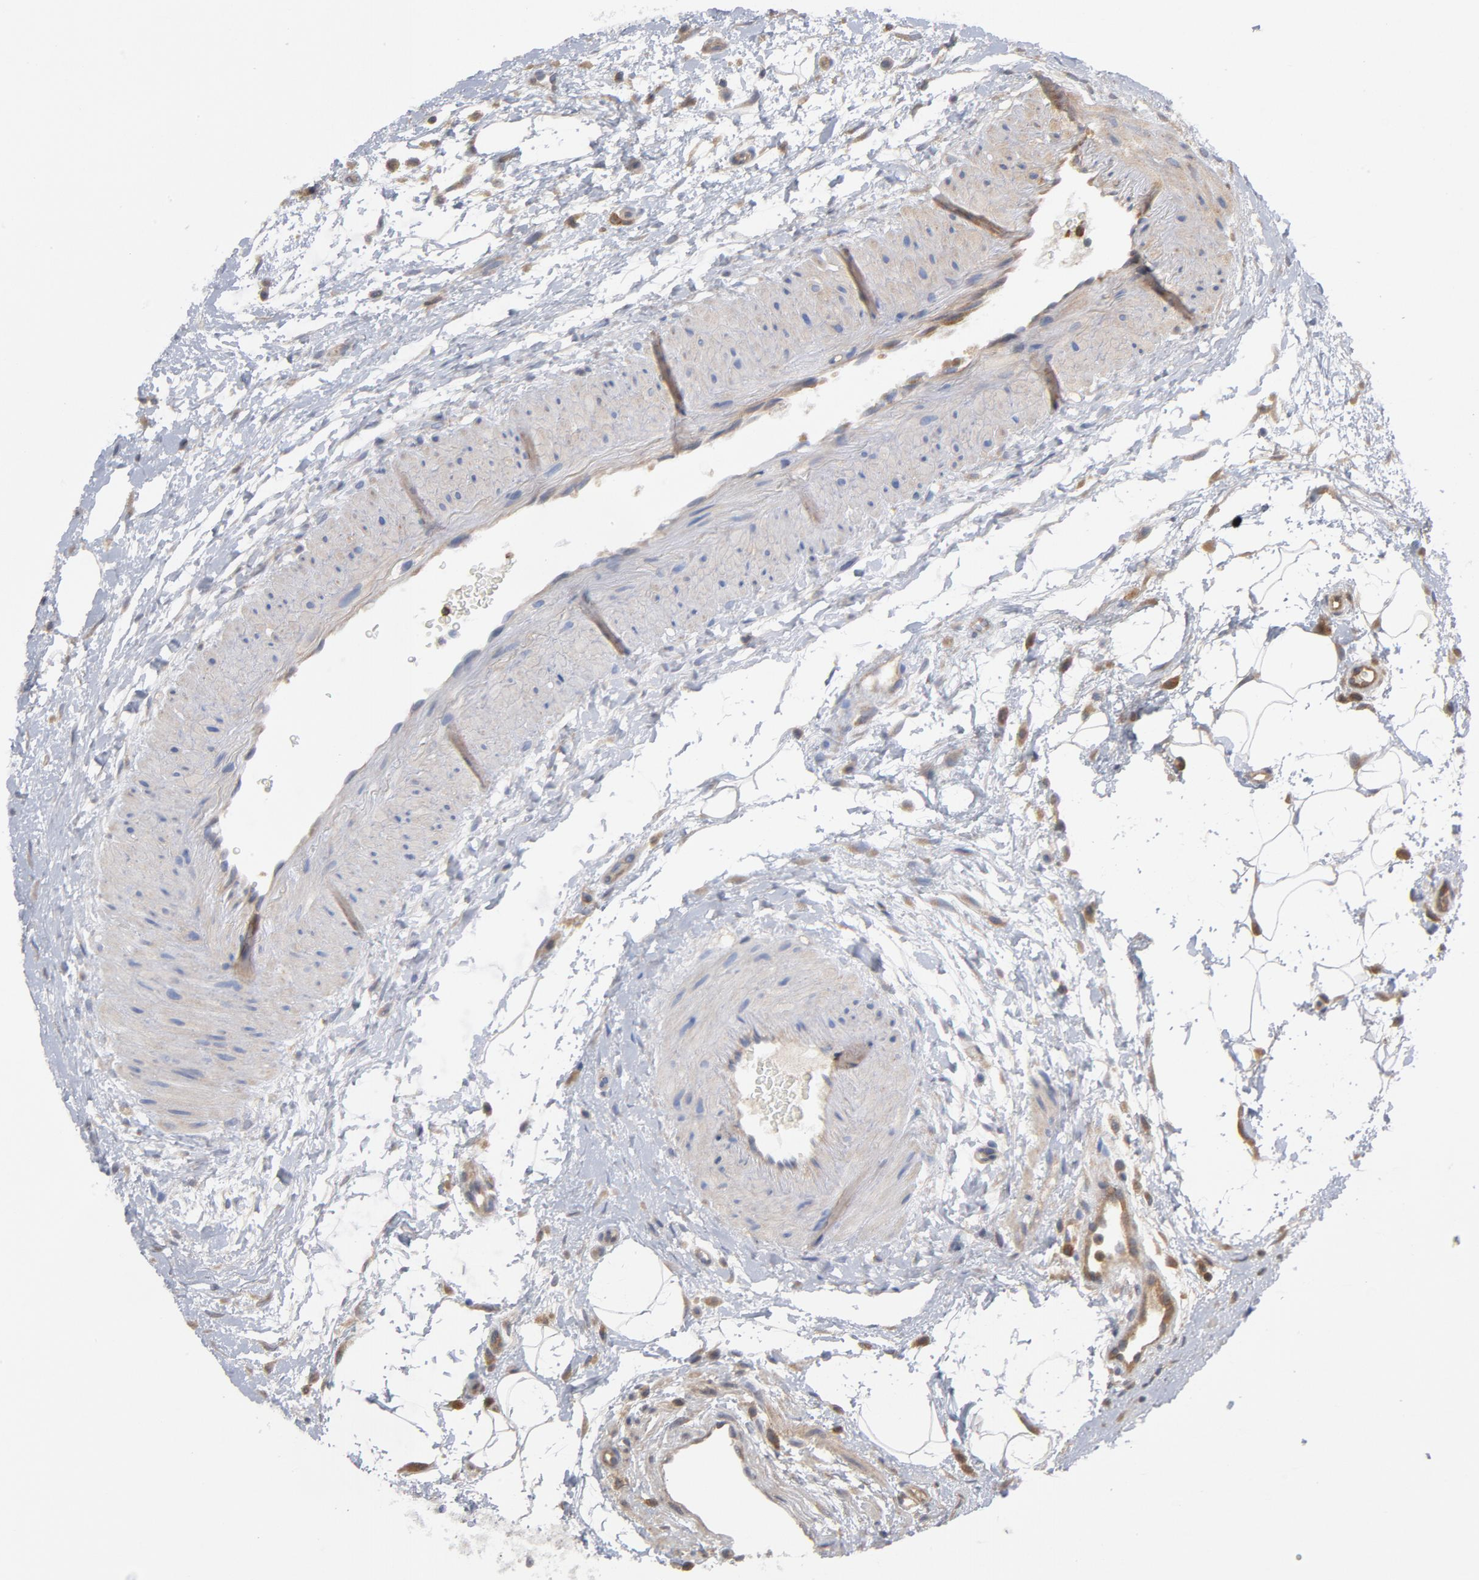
{"staining": {"intensity": "strong", "quantity": ">75%", "location": "cytoplasmic/membranous"}, "tissue": "lymphoma", "cell_type": "Tumor cells", "image_type": "cancer", "snomed": [{"axis": "morphology", "description": "Malignant lymphoma, non-Hodgkin's type, Low grade"}, {"axis": "topography", "description": "Lymph node"}], "caption": "Tumor cells show high levels of strong cytoplasmic/membranous expression in about >75% of cells in lymphoma.", "gene": "TRADD", "patient": {"sex": "female", "age": 76}}